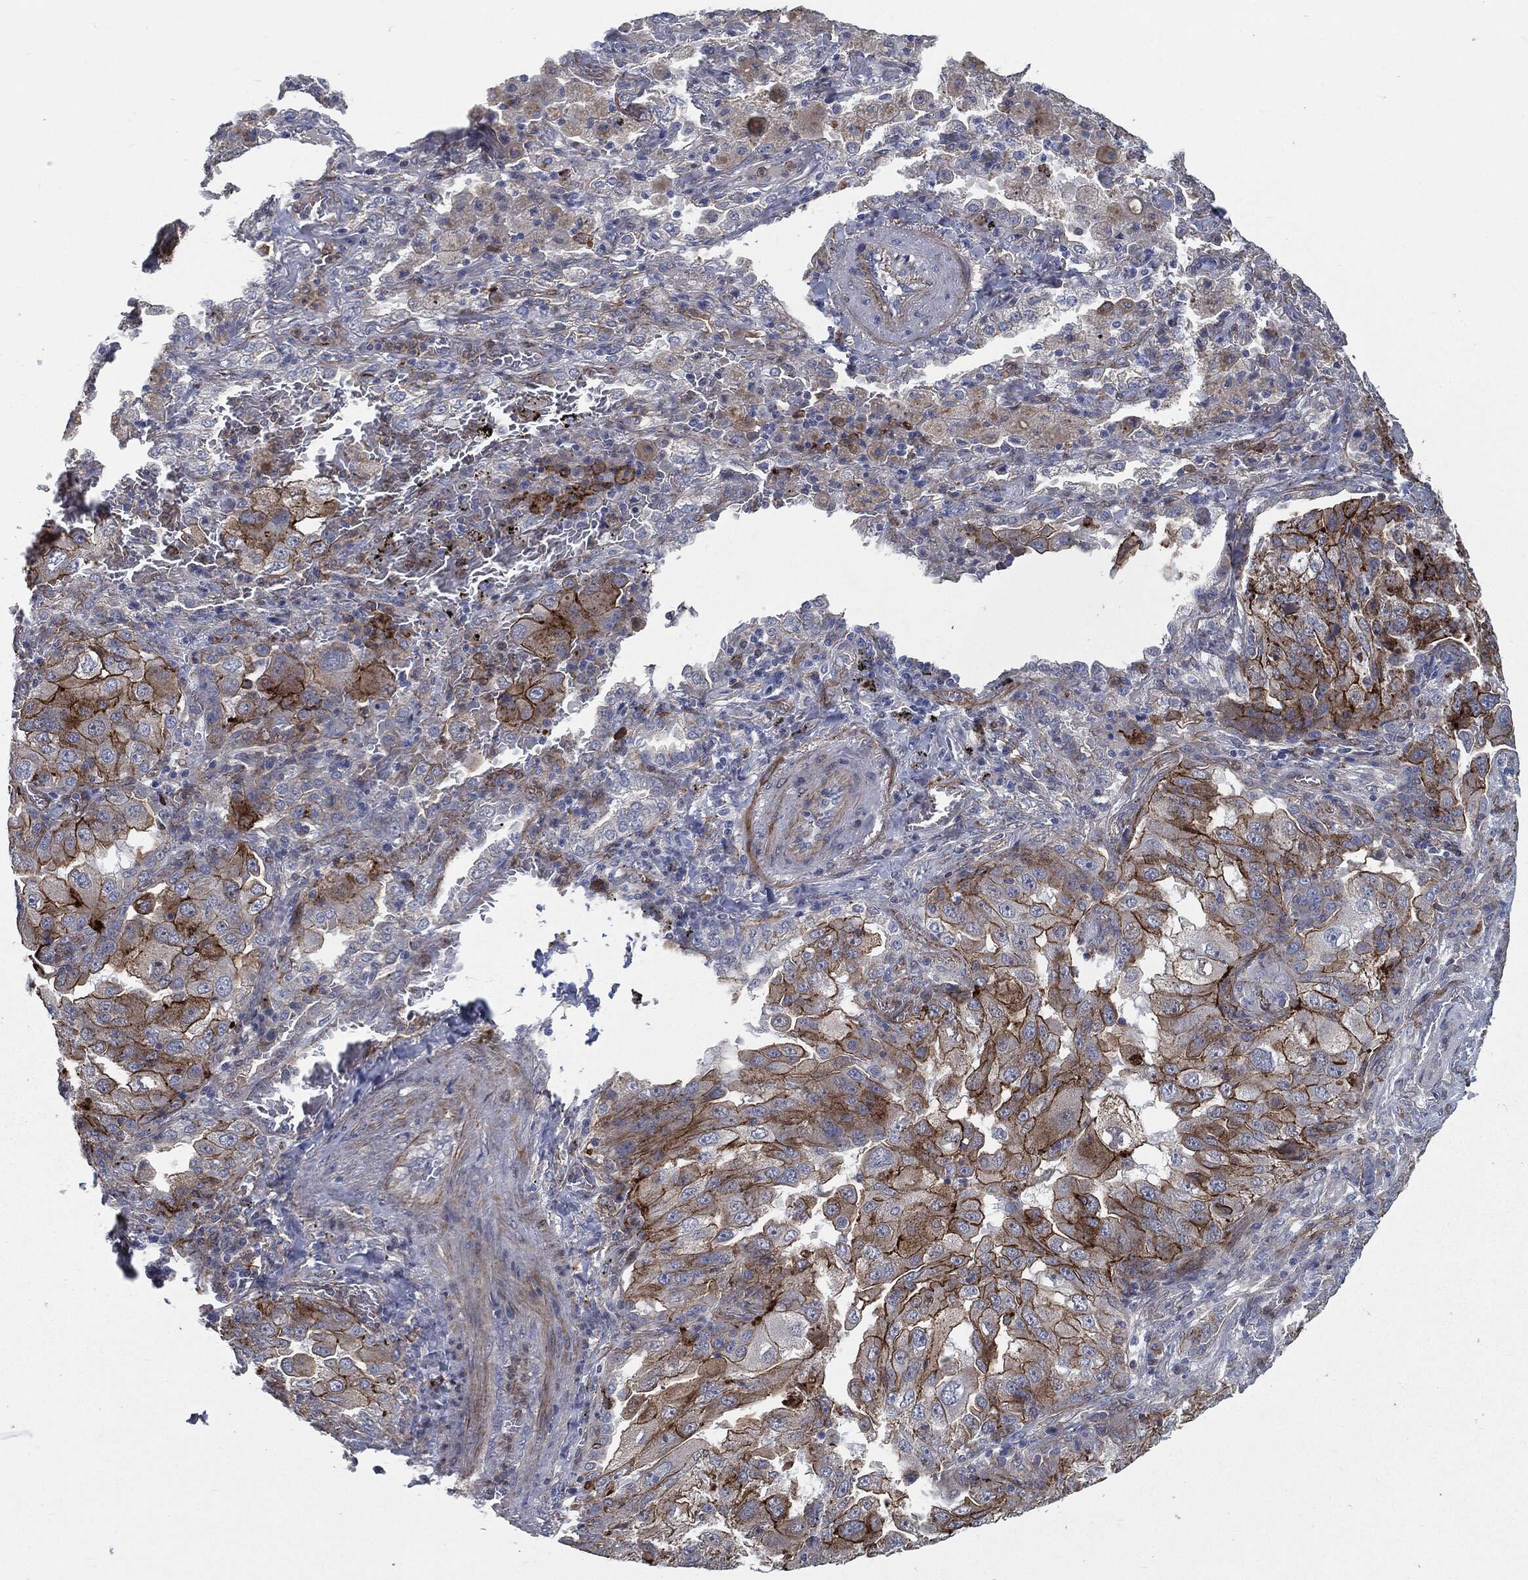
{"staining": {"intensity": "strong", "quantity": "25%-75%", "location": "cytoplasmic/membranous"}, "tissue": "lung cancer", "cell_type": "Tumor cells", "image_type": "cancer", "snomed": [{"axis": "morphology", "description": "Adenocarcinoma, NOS"}, {"axis": "topography", "description": "Lung"}], "caption": "Adenocarcinoma (lung) was stained to show a protein in brown. There is high levels of strong cytoplasmic/membranous expression in about 25%-75% of tumor cells.", "gene": "SVIL", "patient": {"sex": "female", "age": 61}}